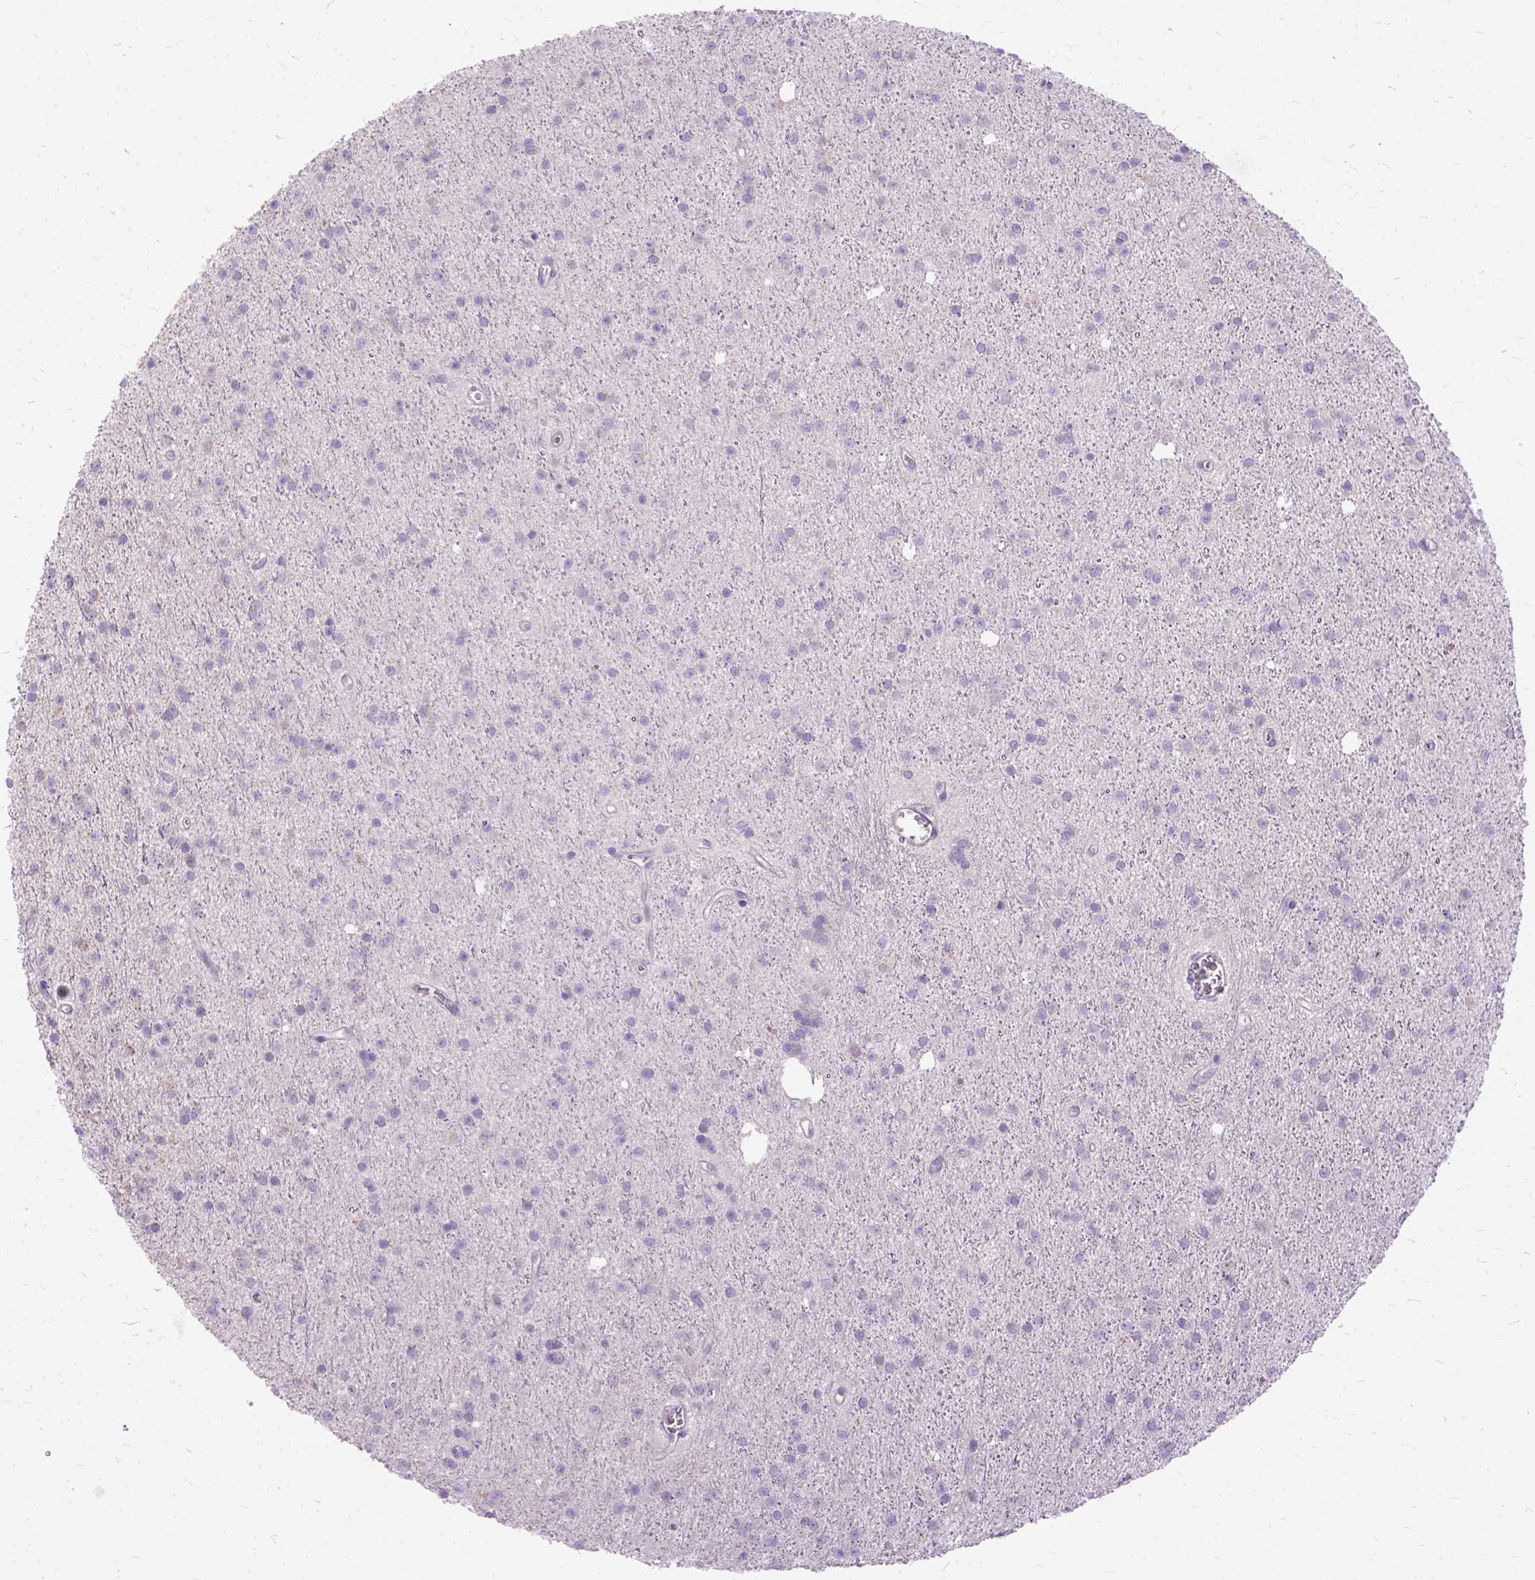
{"staining": {"intensity": "negative", "quantity": "none", "location": "none"}, "tissue": "glioma", "cell_type": "Tumor cells", "image_type": "cancer", "snomed": [{"axis": "morphology", "description": "Glioma, malignant, Low grade"}, {"axis": "topography", "description": "Brain"}], "caption": "The histopathology image exhibits no significant expression in tumor cells of glioma. The staining is performed using DAB brown chromogen with nuclei counter-stained in using hematoxylin.", "gene": "CTAG2", "patient": {"sex": "male", "age": 27}}